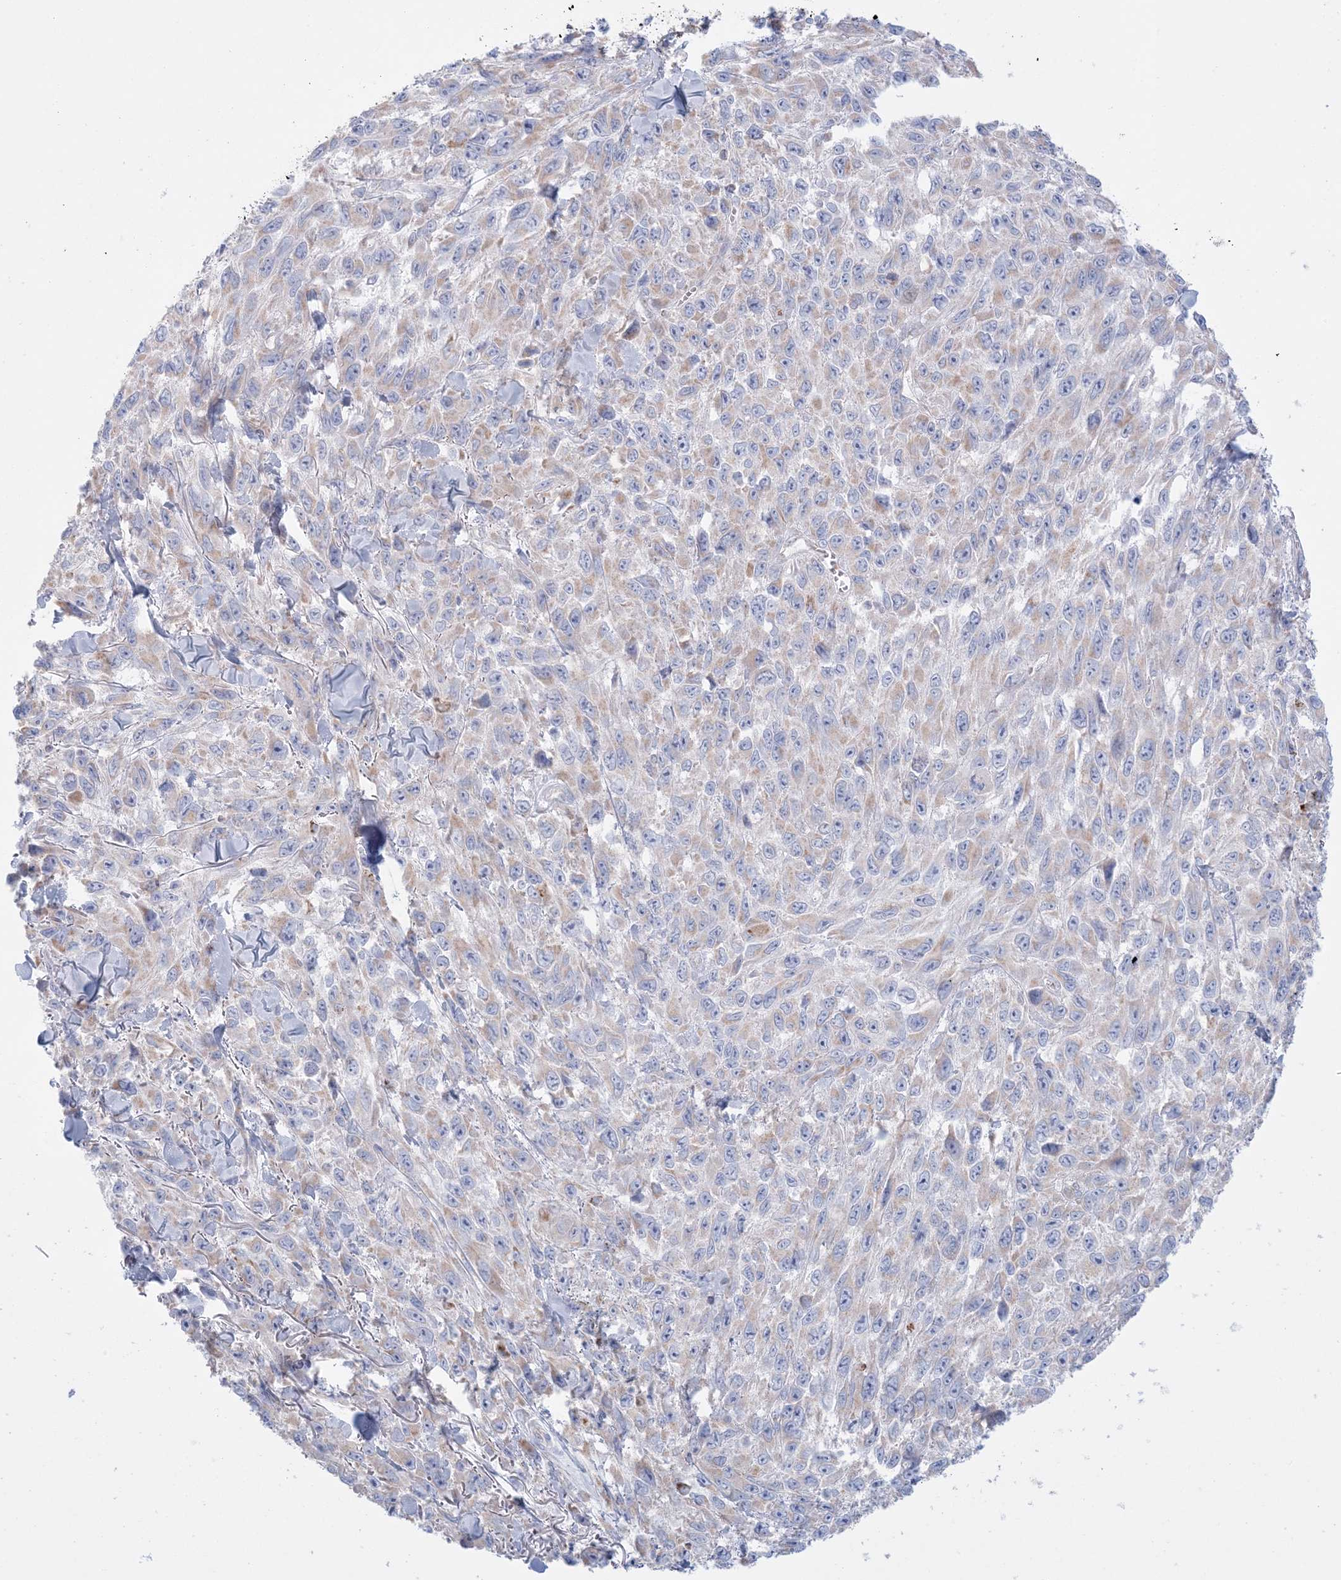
{"staining": {"intensity": "weak", "quantity": "25%-75%", "location": "cytoplasmic/membranous"}, "tissue": "melanoma", "cell_type": "Tumor cells", "image_type": "cancer", "snomed": [{"axis": "morphology", "description": "Malignant melanoma, NOS"}, {"axis": "topography", "description": "Skin"}], "caption": "Protein expression analysis of malignant melanoma shows weak cytoplasmic/membranous positivity in approximately 25%-75% of tumor cells. The staining was performed using DAB, with brown indicating positive protein expression. Nuclei are stained blue with hematoxylin.", "gene": "KCTD6", "patient": {"sex": "female", "age": 96}}